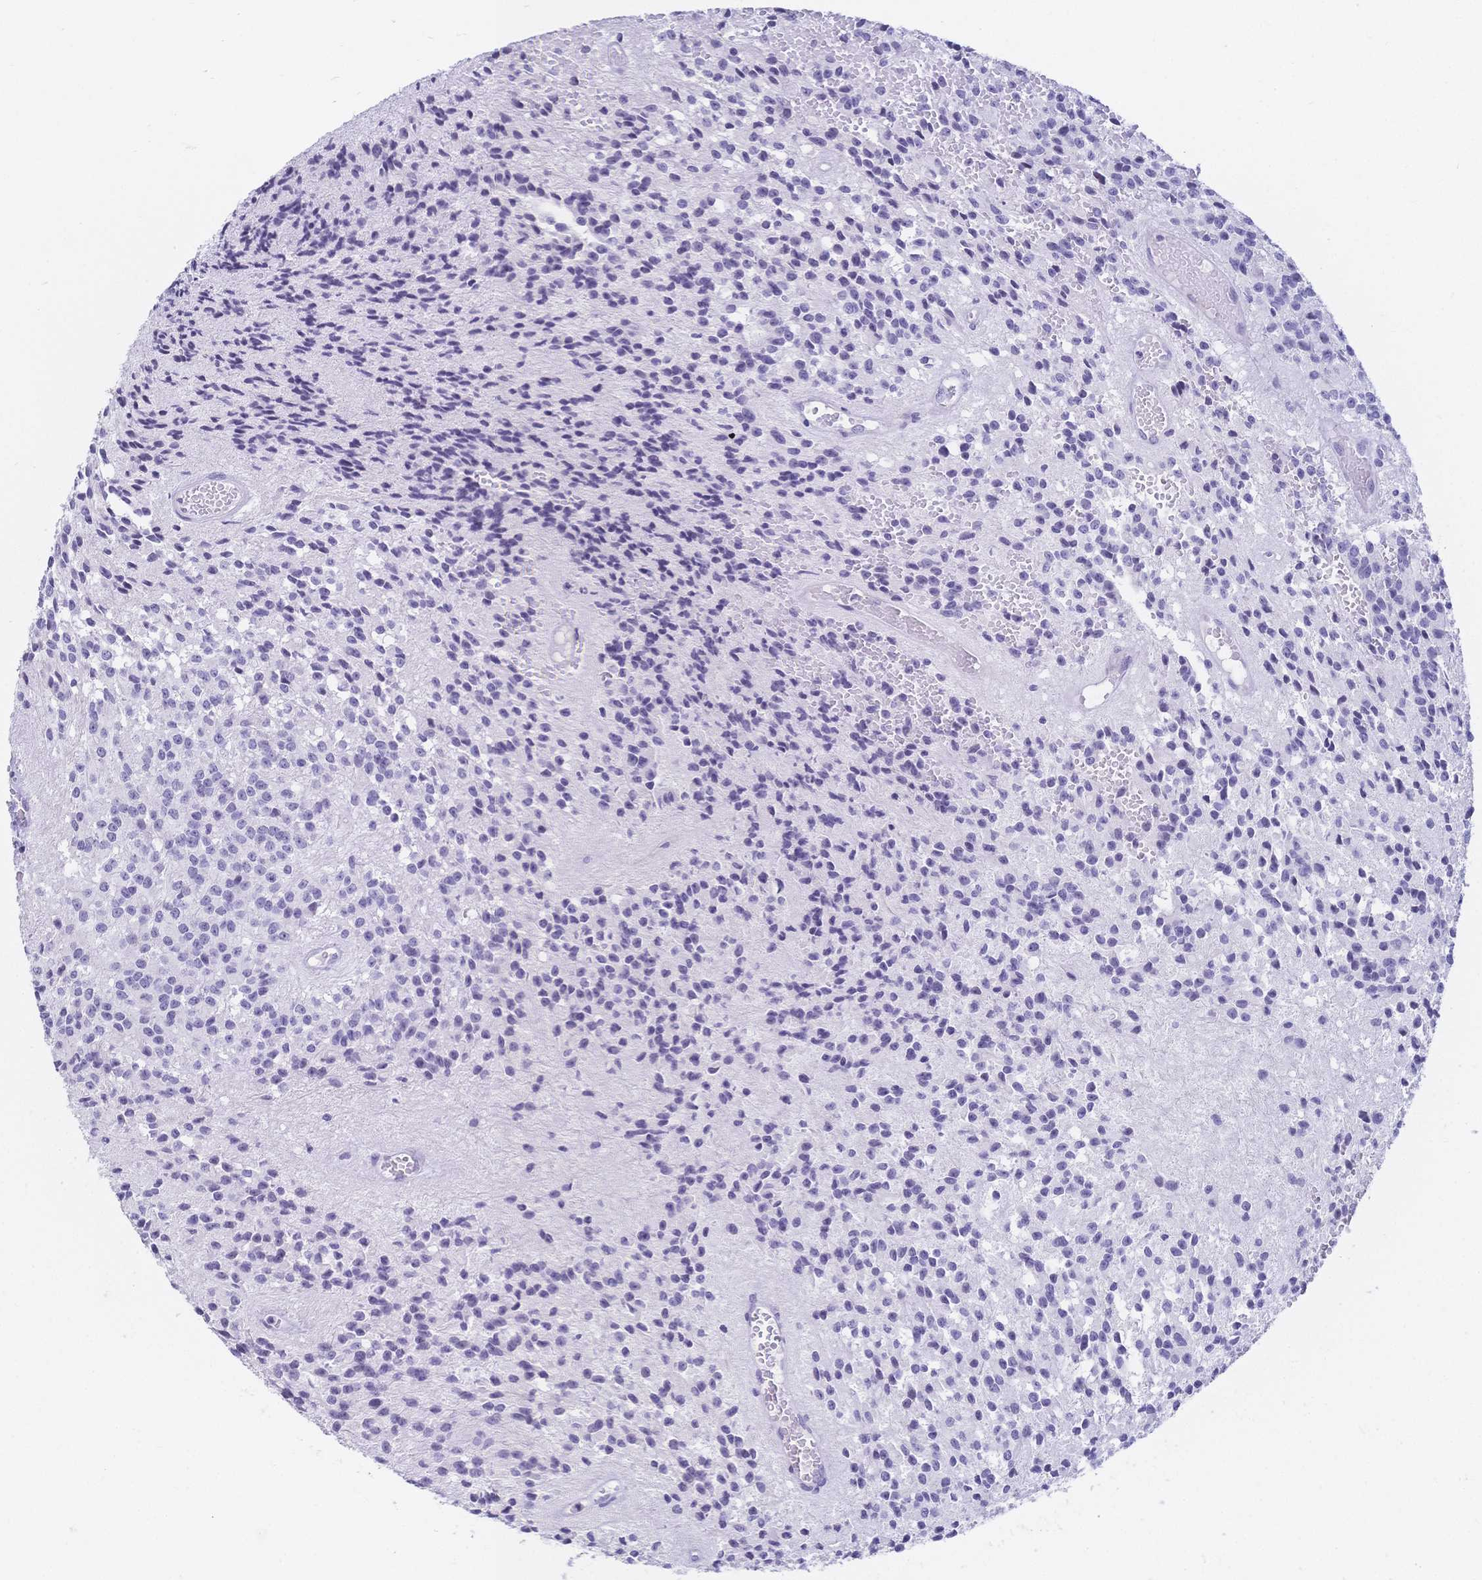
{"staining": {"intensity": "negative", "quantity": "none", "location": "none"}, "tissue": "glioma", "cell_type": "Tumor cells", "image_type": "cancer", "snomed": [{"axis": "morphology", "description": "Glioma, malignant, Low grade"}, {"axis": "topography", "description": "Brain"}], "caption": "An immunohistochemistry (IHC) photomicrograph of glioma is shown. There is no staining in tumor cells of glioma.", "gene": "CR2", "patient": {"sex": "male", "age": 31}}